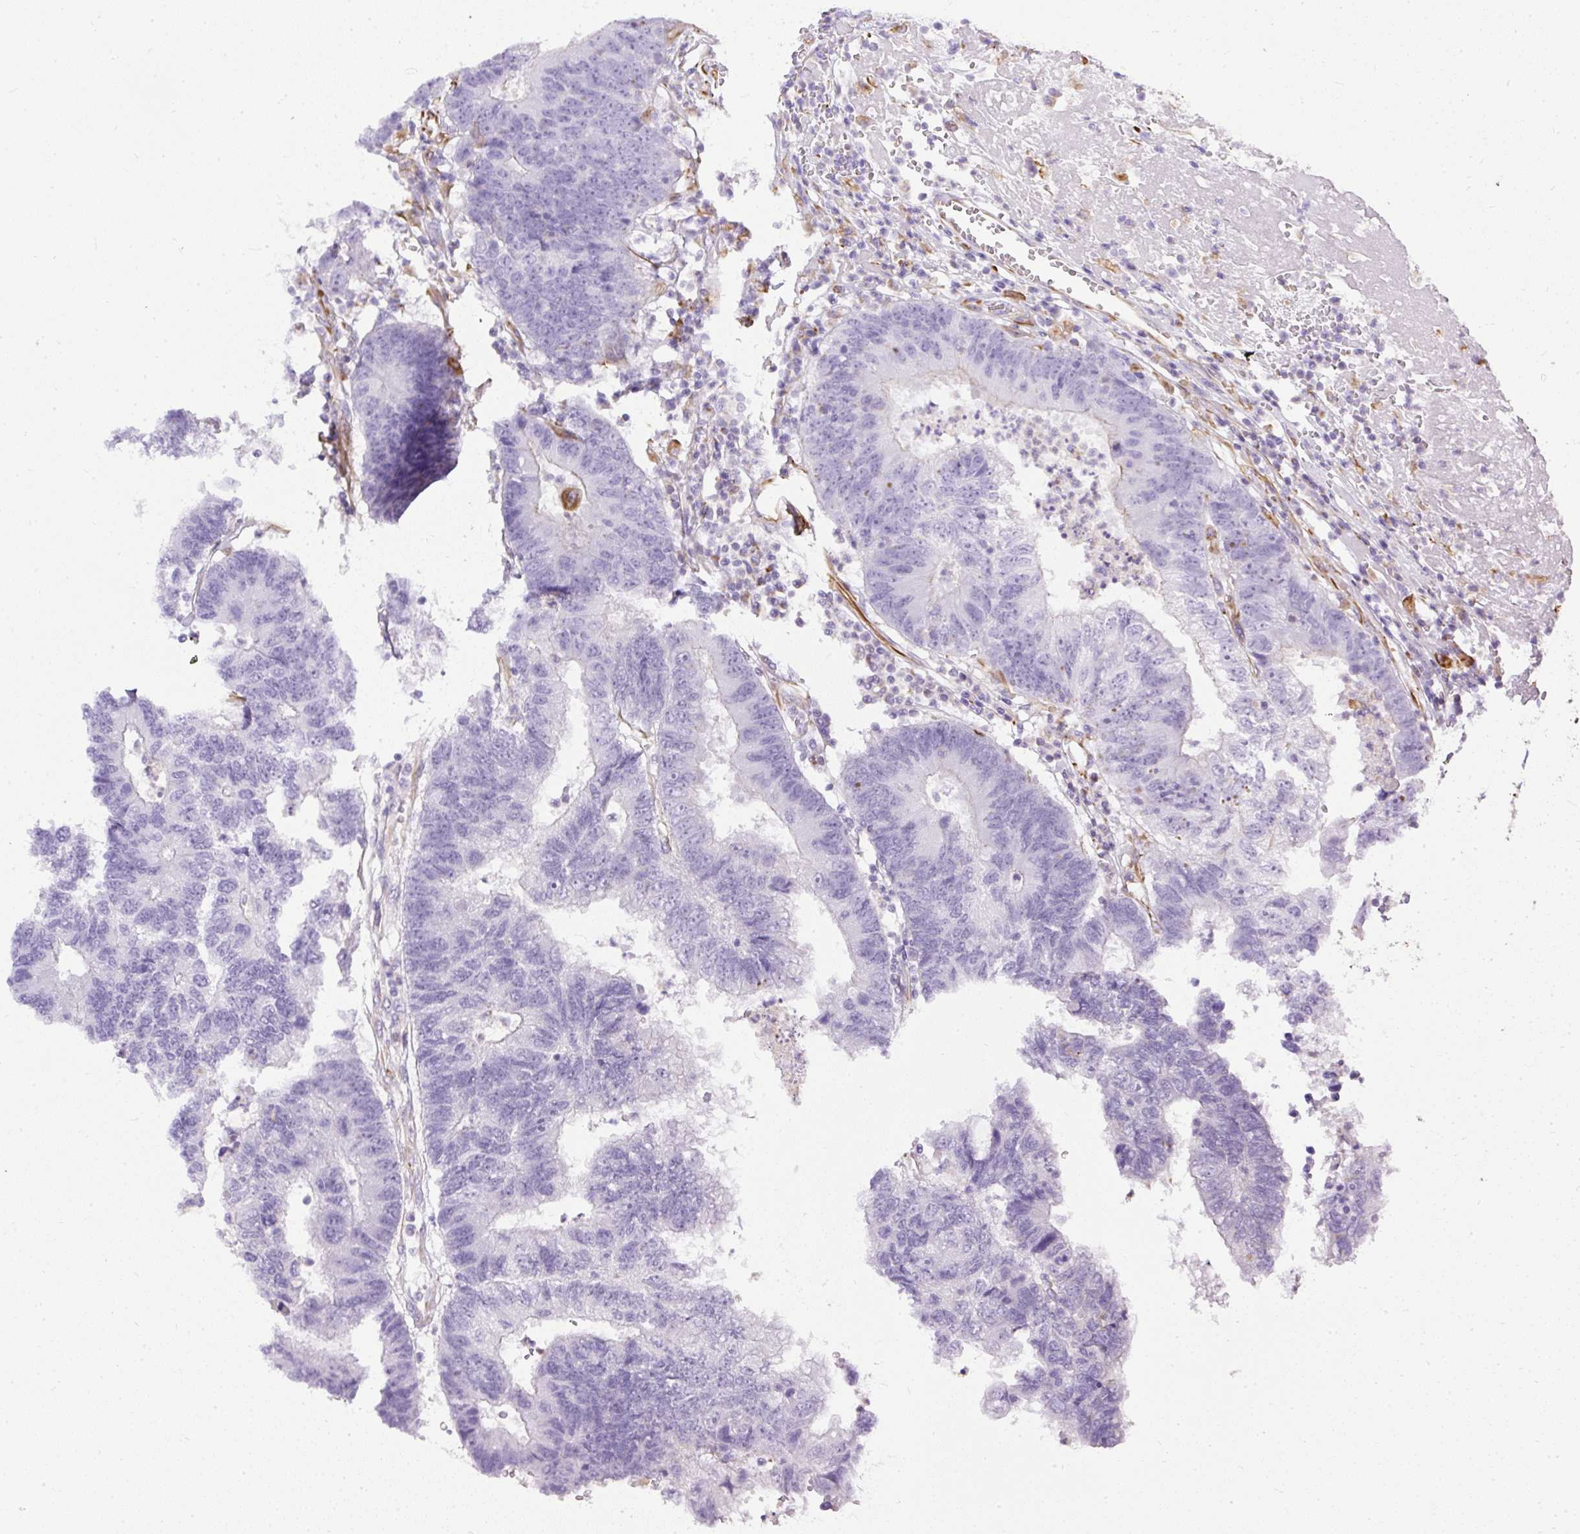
{"staining": {"intensity": "negative", "quantity": "none", "location": "none"}, "tissue": "colorectal cancer", "cell_type": "Tumor cells", "image_type": "cancer", "snomed": [{"axis": "morphology", "description": "Adenocarcinoma, NOS"}, {"axis": "topography", "description": "Colon"}], "caption": "An image of human colorectal cancer is negative for staining in tumor cells.", "gene": "PLS1", "patient": {"sex": "female", "age": 48}}